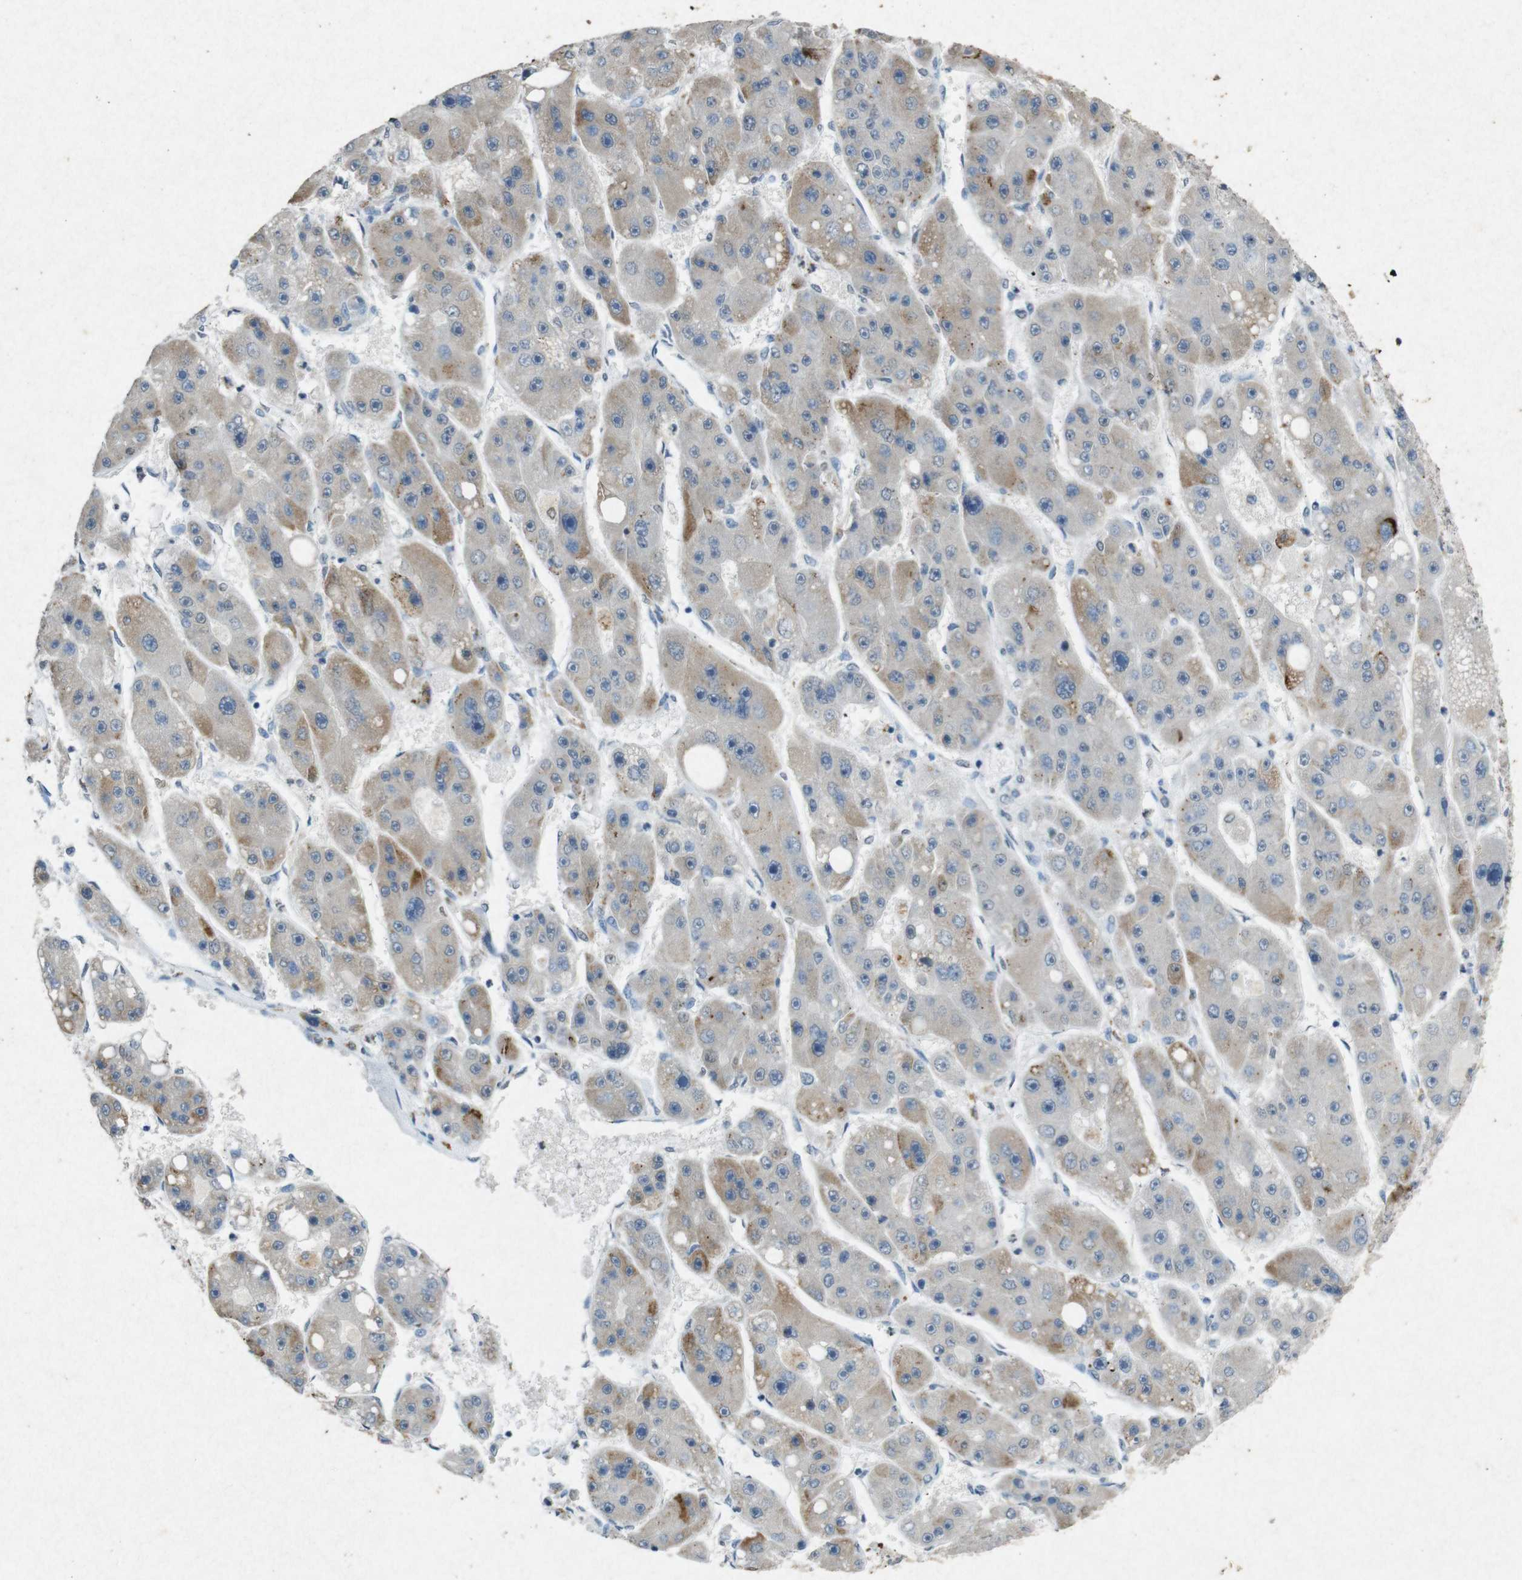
{"staining": {"intensity": "weak", "quantity": "25%-75%", "location": "cytoplasmic/membranous"}, "tissue": "liver cancer", "cell_type": "Tumor cells", "image_type": "cancer", "snomed": [{"axis": "morphology", "description": "Carcinoma, Hepatocellular, NOS"}, {"axis": "topography", "description": "Liver"}], "caption": "The immunohistochemical stain shows weak cytoplasmic/membranous expression in tumor cells of liver hepatocellular carcinoma tissue. (DAB (3,3'-diaminobenzidine) IHC, brown staining for protein, blue staining for nuclei).", "gene": "STBD1", "patient": {"sex": "female", "age": 61}}